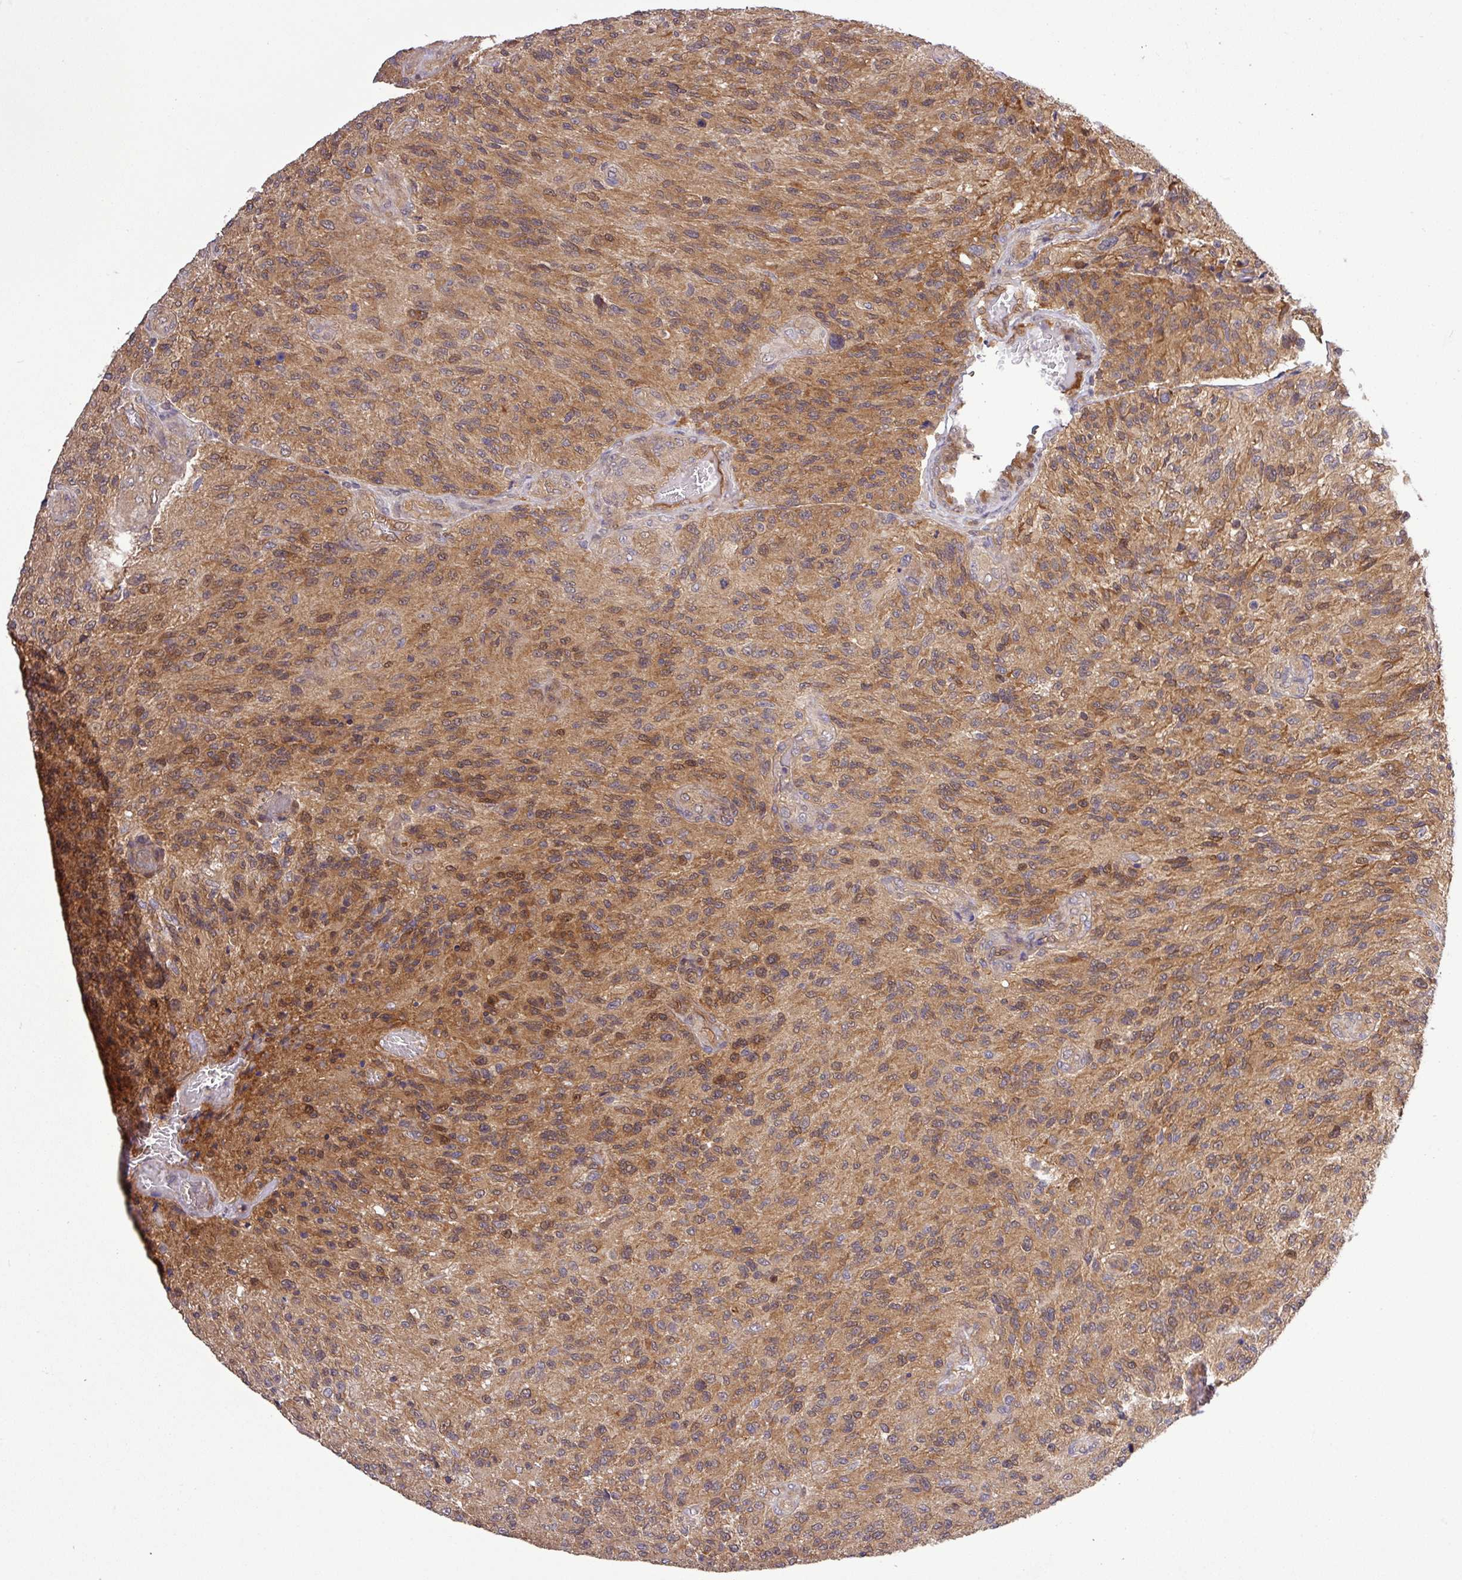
{"staining": {"intensity": "moderate", "quantity": ">75%", "location": "cytoplasmic/membranous,nuclear"}, "tissue": "glioma", "cell_type": "Tumor cells", "image_type": "cancer", "snomed": [{"axis": "morphology", "description": "Normal tissue, NOS"}, {"axis": "morphology", "description": "Glioma, malignant, High grade"}, {"axis": "topography", "description": "Cerebral cortex"}], "caption": "A brown stain labels moderate cytoplasmic/membranous and nuclear positivity of a protein in human glioma tumor cells.", "gene": "CARHSP1", "patient": {"sex": "male", "age": 56}}